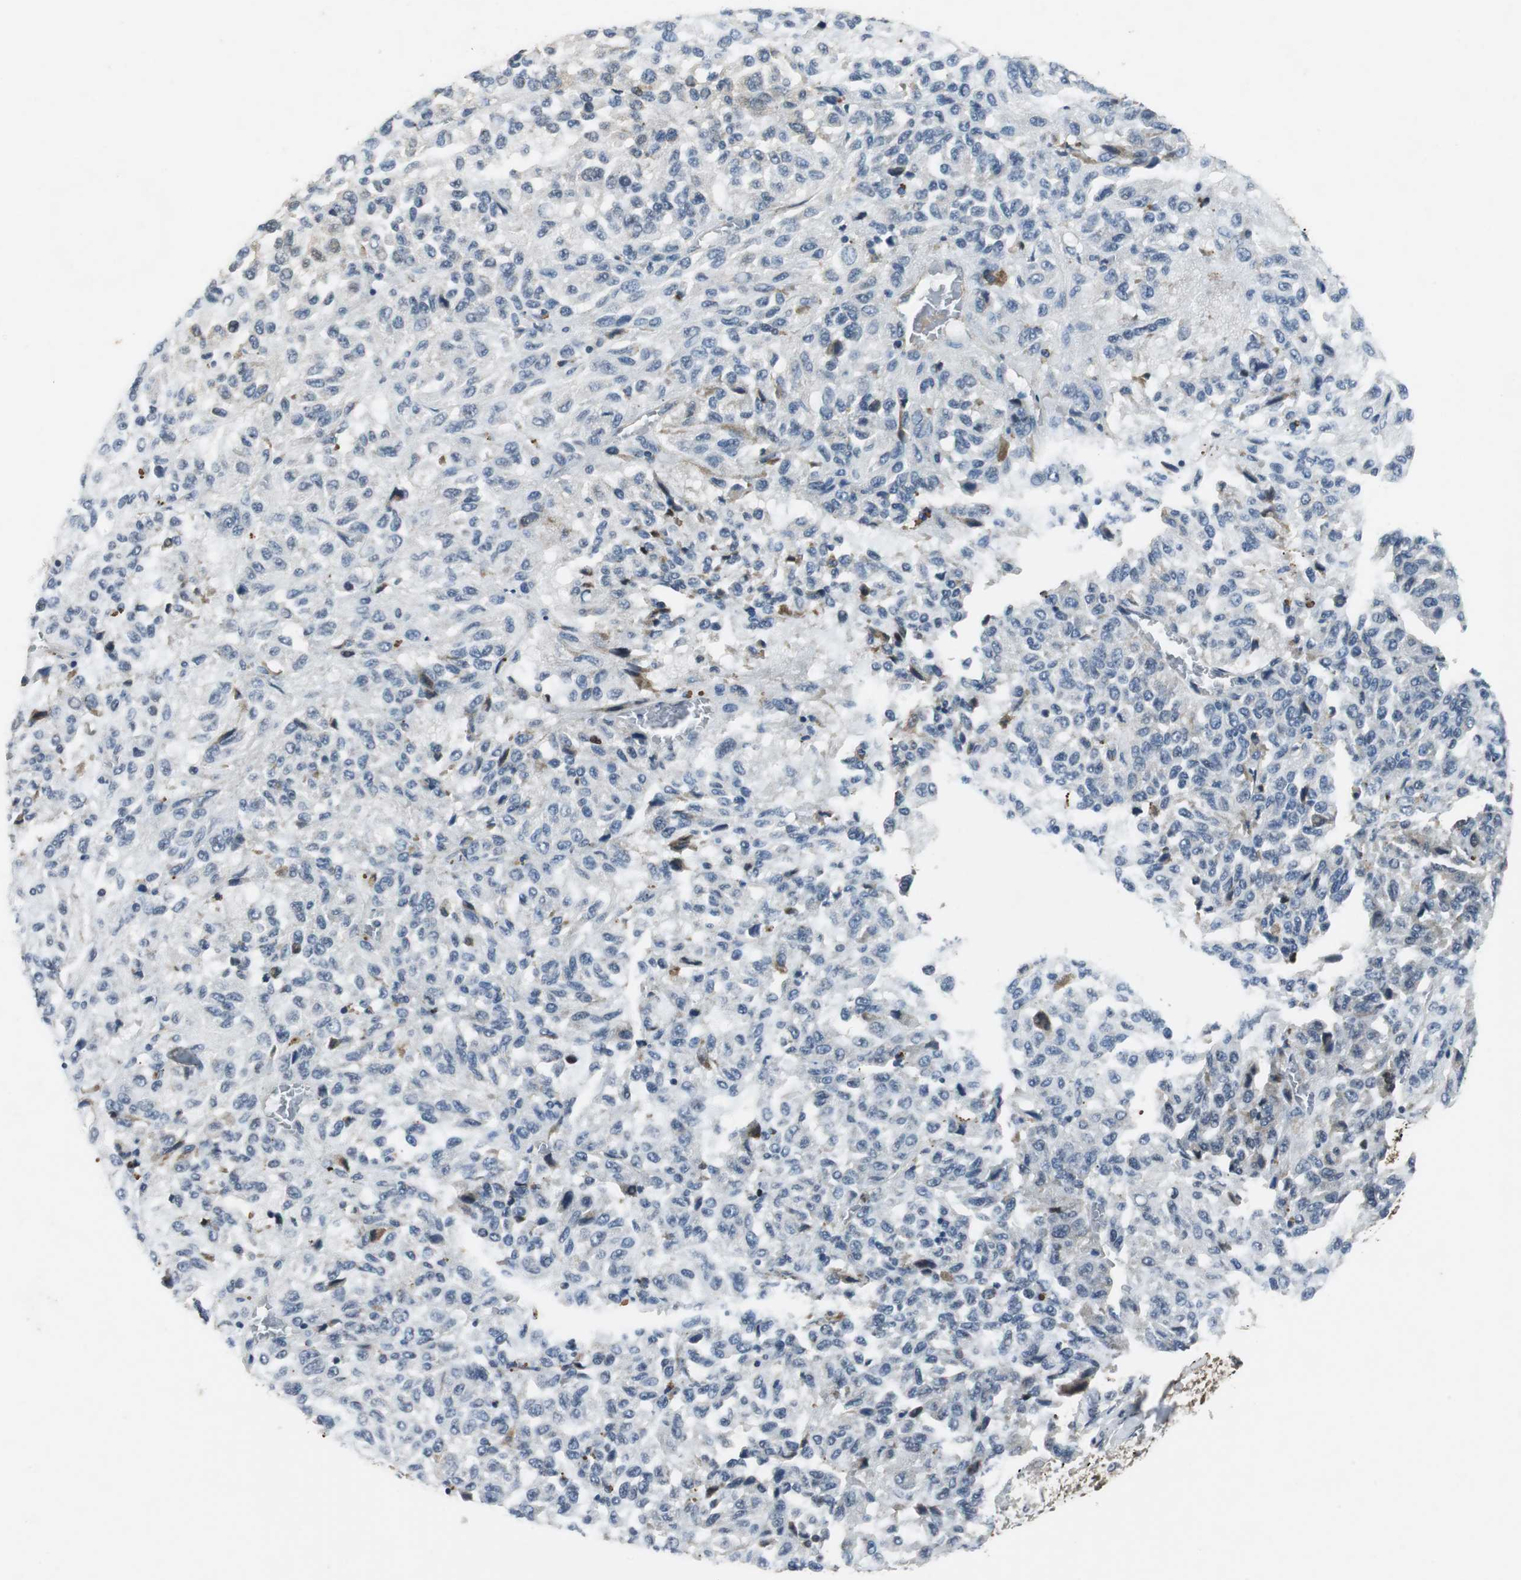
{"staining": {"intensity": "negative", "quantity": "none", "location": "none"}, "tissue": "melanoma", "cell_type": "Tumor cells", "image_type": "cancer", "snomed": [{"axis": "morphology", "description": "Malignant melanoma, Metastatic site"}, {"axis": "topography", "description": "Lung"}], "caption": "Tumor cells show no significant protein expression in malignant melanoma (metastatic site).", "gene": "ORM1", "patient": {"sex": "male", "age": 64}}